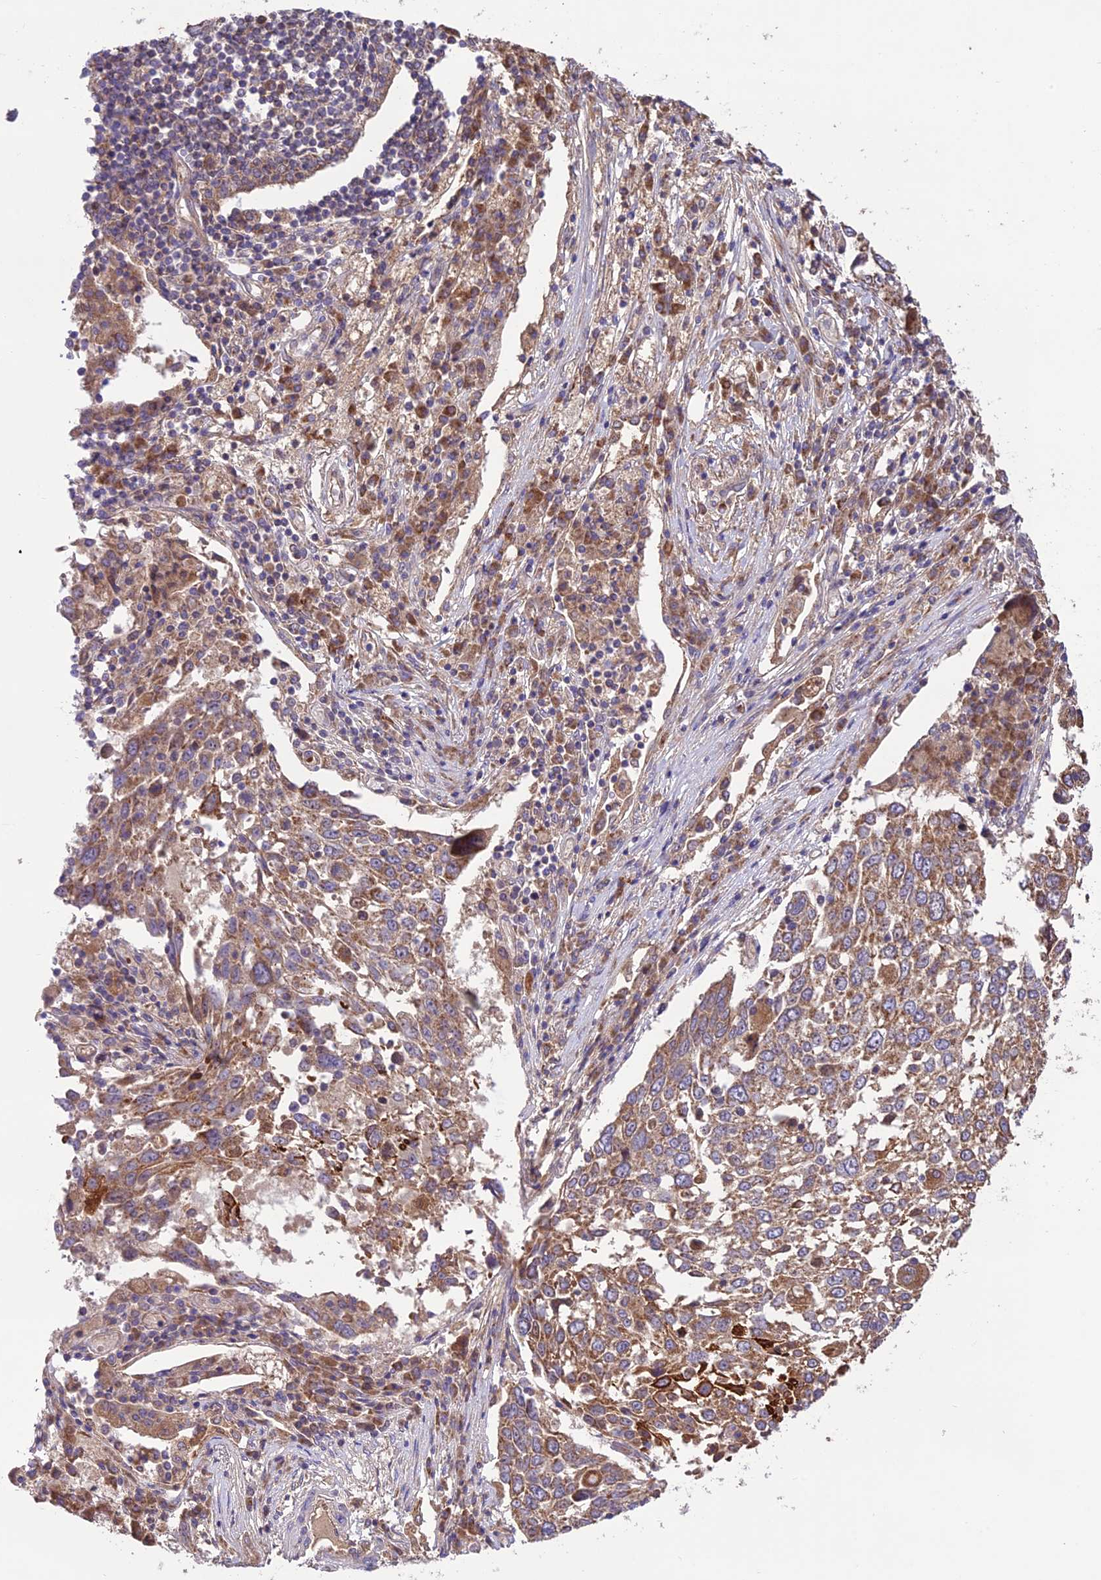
{"staining": {"intensity": "moderate", "quantity": ">75%", "location": "cytoplasmic/membranous"}, "tissue": "lung cancer", "cell_type": "Tumor cells", "image_type": "cancer", "snomed": [{"axis": "morphology", "description": "Squamous cell carcinoma, NOS"}, {"axis": "topography", "description": "Lung"}], "caption": "This micrograph shows squamous cell carcinoma (lung) stained with immunohistochemistry to label a protein in brown. The cytoplasmic/membranous of tumor cells show moderate positivity for the protein. Nuclei are counter-stained blue.", "gene": "NDUFAF1", "patient": {"sex": "male", "age": 65}}